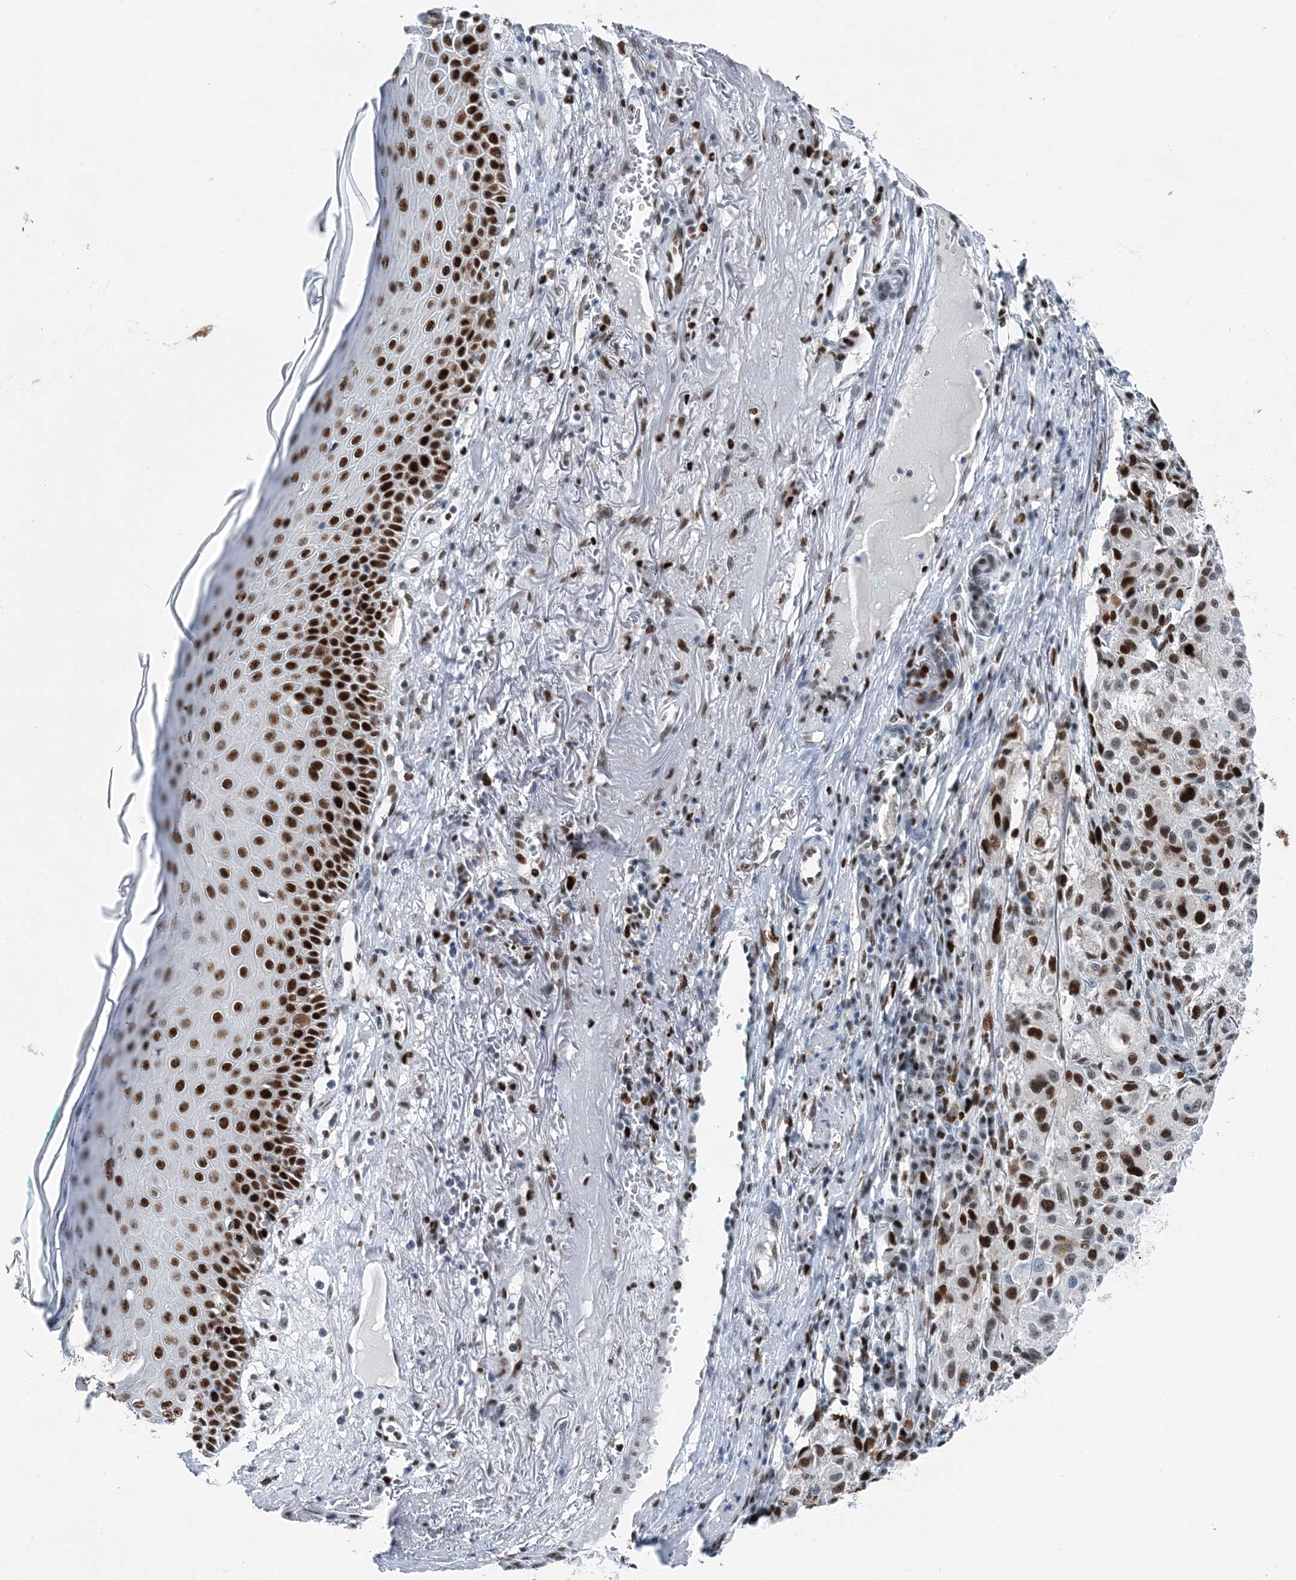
{"staining": {"intensity": "strong", "quantity": "25%-75%", "location": "nuclear"}, "tissue": "melanoma", "cell_type": "Tumor cells", "image_type": "cancer", "snomed": [{"axis": "morphology", "description": "Necrosis, NOS"}, {"axis": "morphology", "description": "Malignant melanoma, NOS"}, {"axis": "topography", "description": "Skin"}], "caption": "Immunohistochemistry image of neoplastic tissue: human melanoma stained using IHC displays high levels of strong protein expression localized specifically in the nuclear of tumor cells, appearing as a nuclear brown color.", "gene": "HAT1", "patient": {"sex": "female", "age": 87}}